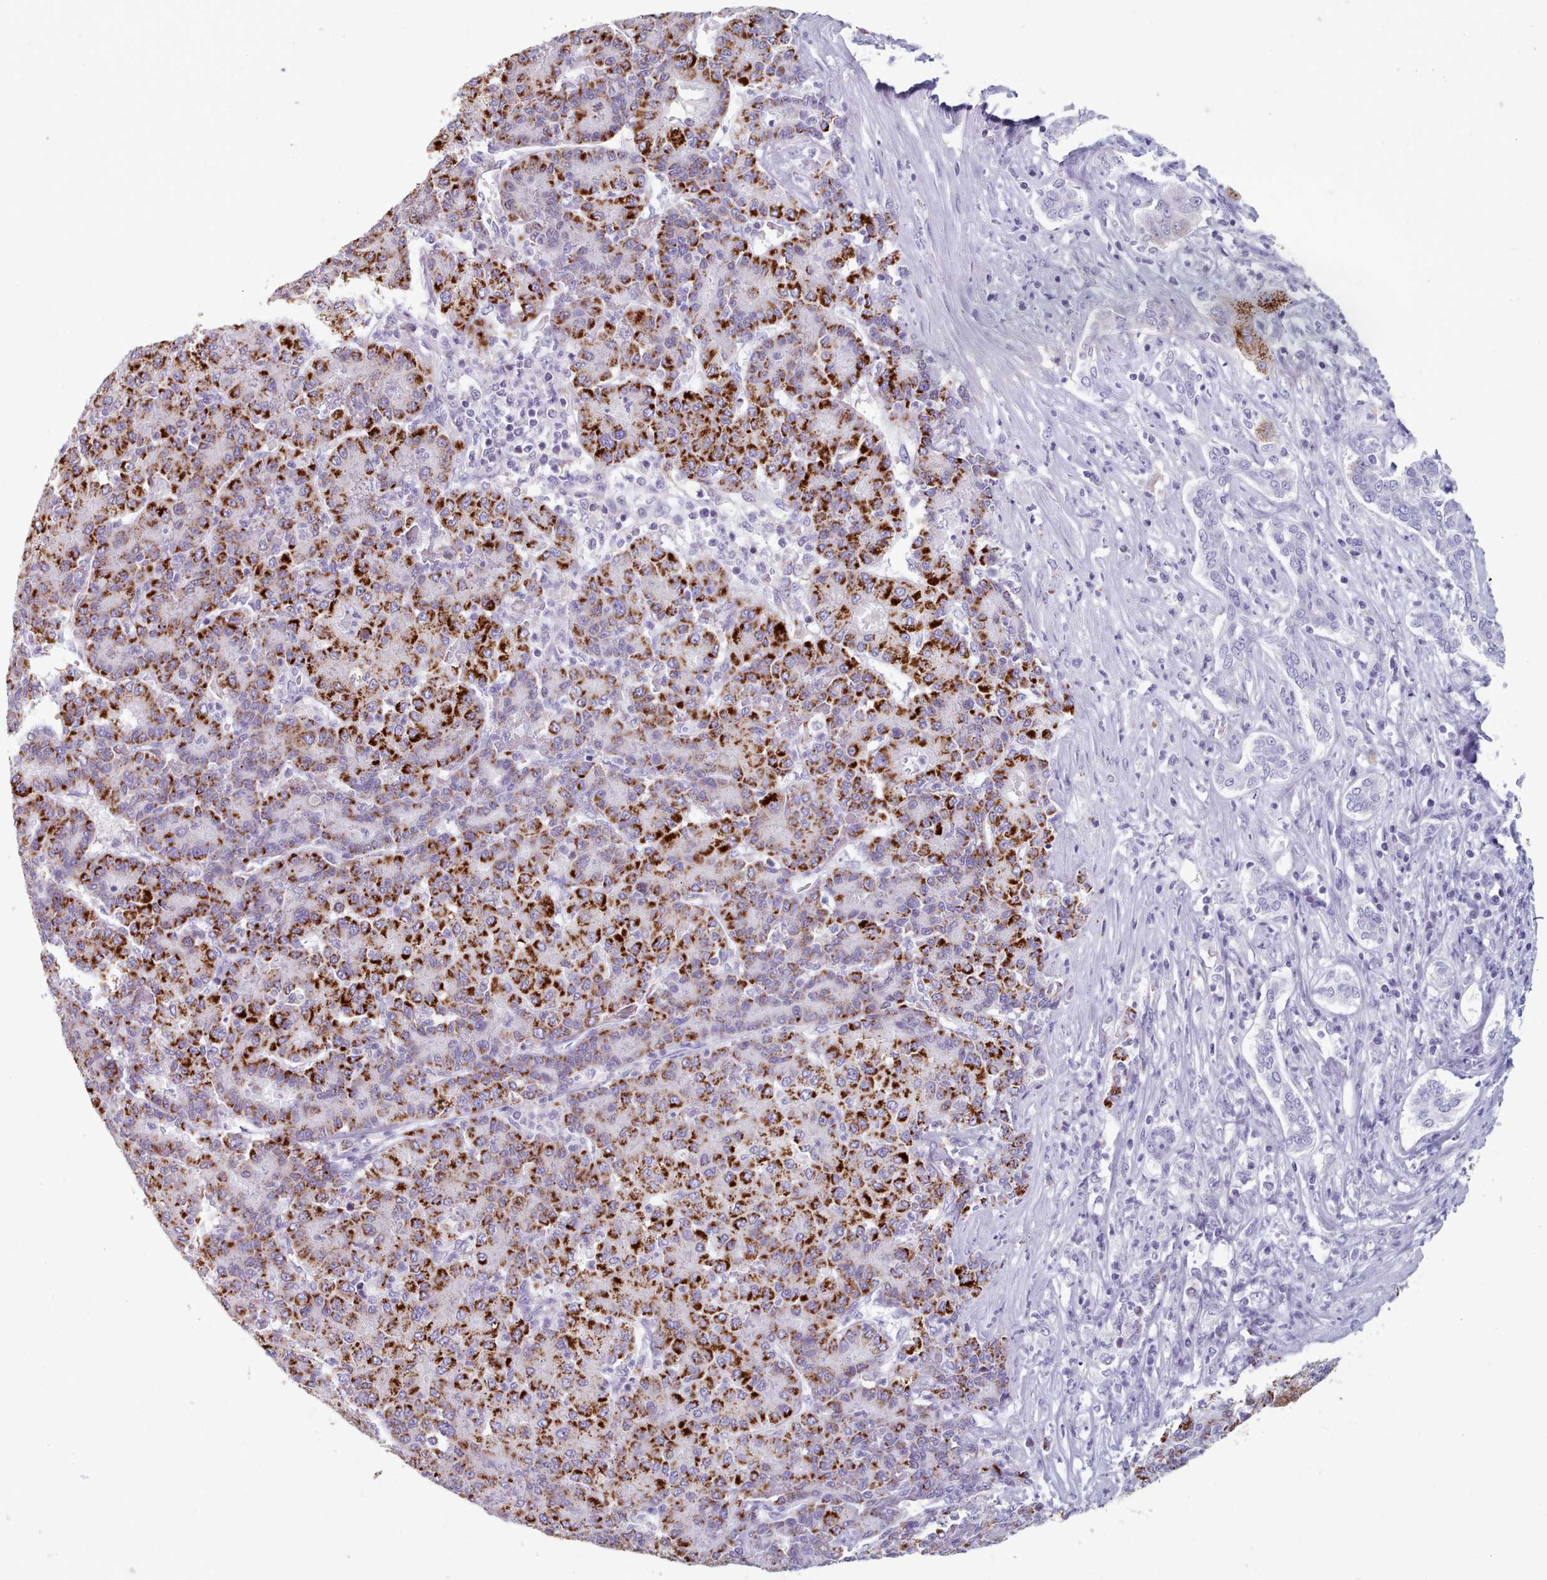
{"staining": {"intensity": "strong", "quantity": ">75%", "location": "cytoplasmic/membranous"}, "tissue": "liver cancer", "cell_type": "Tumor cells", "image_type": "cancer", "snomed": [{"axis": "morphology", "description": "Carcinoma, Hepatocellular, NOS"}, {"axis": "topography", "description": "Liver"}], "caption": "A high-resolution image shows immunohistochemistry staining of liver cancer (hepatocellular carcinoma), which exhibits strong cytoplasmic/membranous staining in approximately >75% of tumor cells.", "gene": "HAO1", "patient": {"sex": "male", "age": 65}}